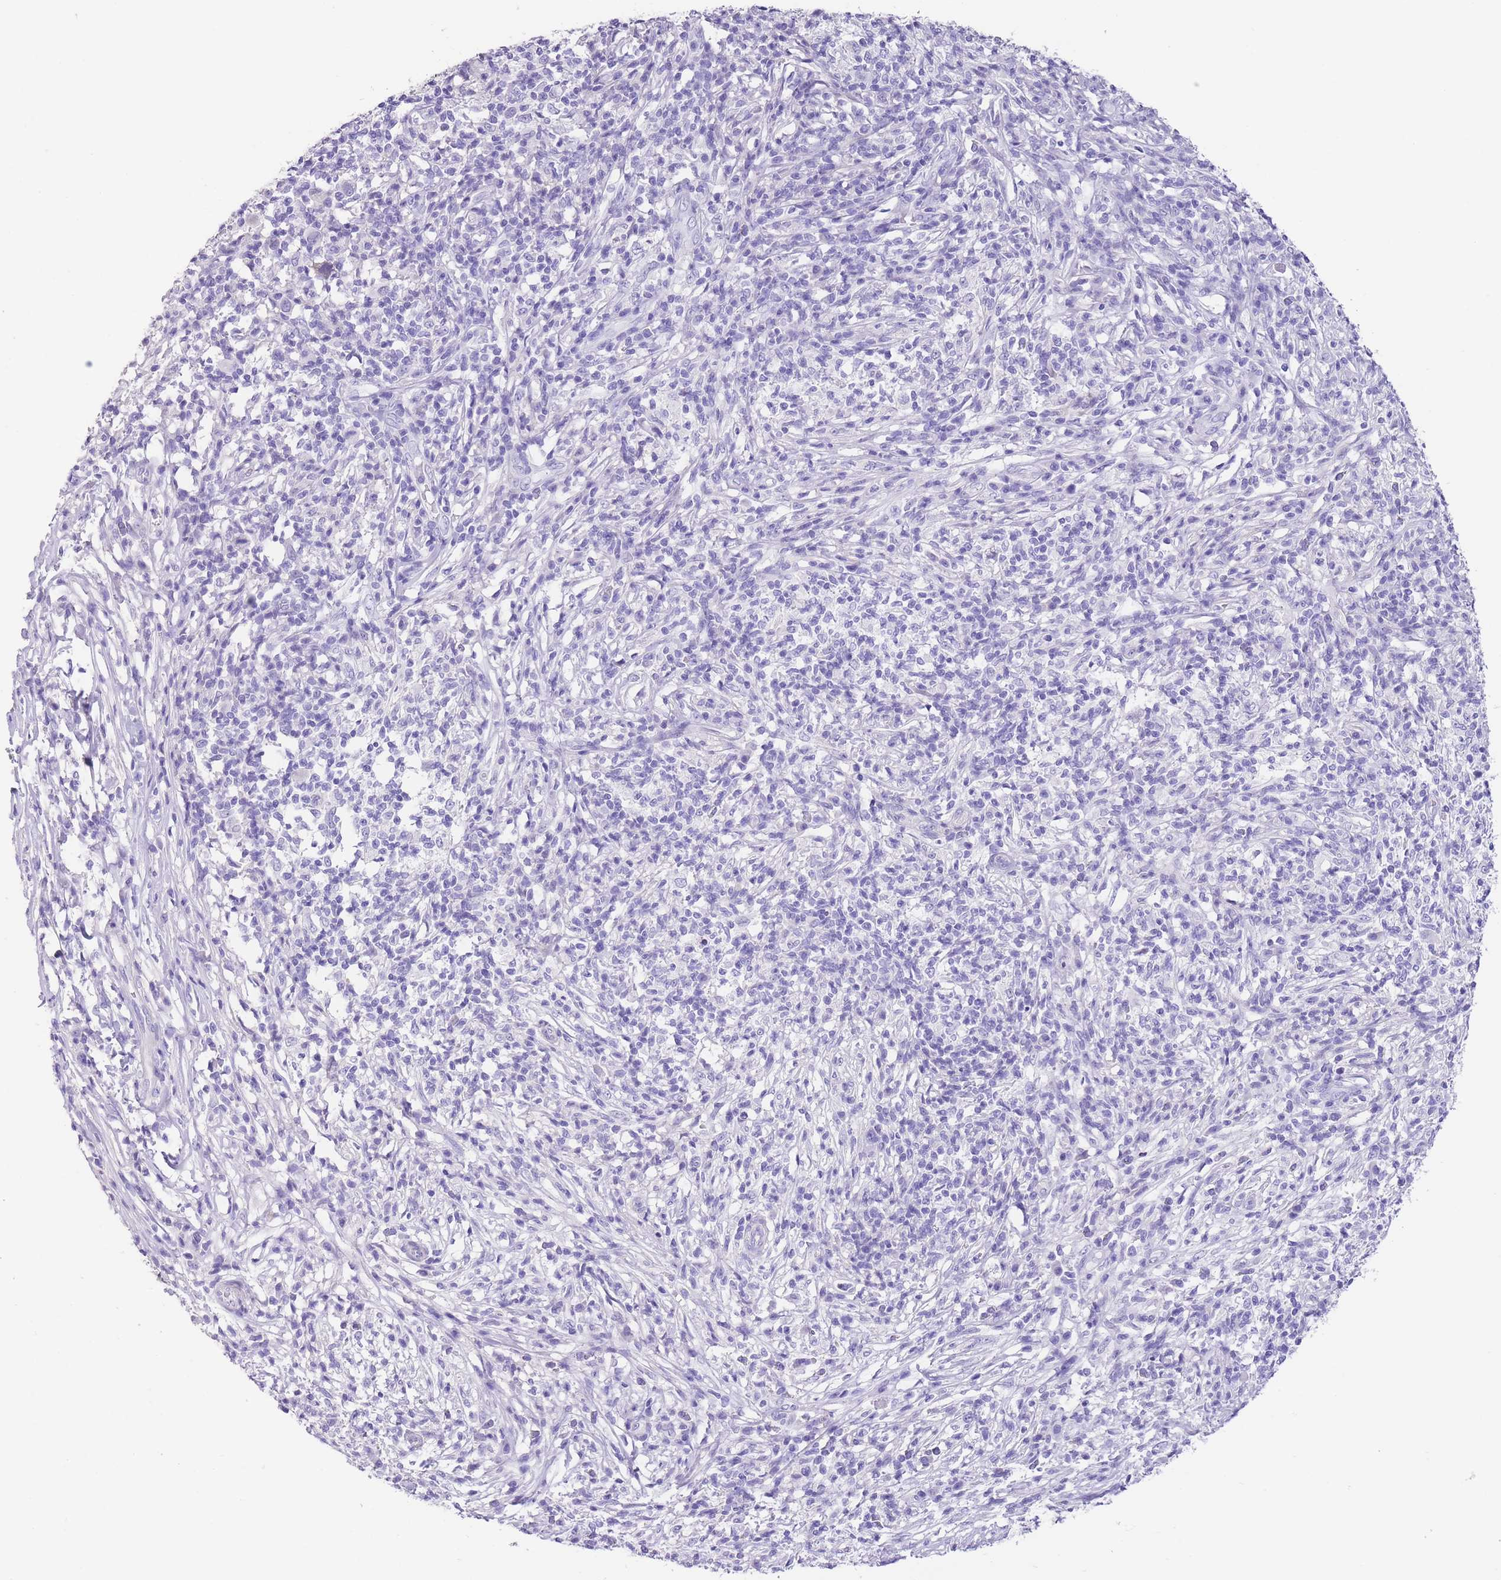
{"staining": {"intensity": "negative", "quantity": "none", "location": "none"}, "tissue": "melanoma", "cell_type": "Tumor cells", "image_type": "cancer", "snomed": [{"axis": "morphology", "description": "Malignant melanoma, NOS"}, {"axis": "topography", "description": "Skin"}], "caption": "Tumor cells show no significant expression in melanoma.", "gene": "RAI2", "patient": {"sex": "male", "age": 66}}